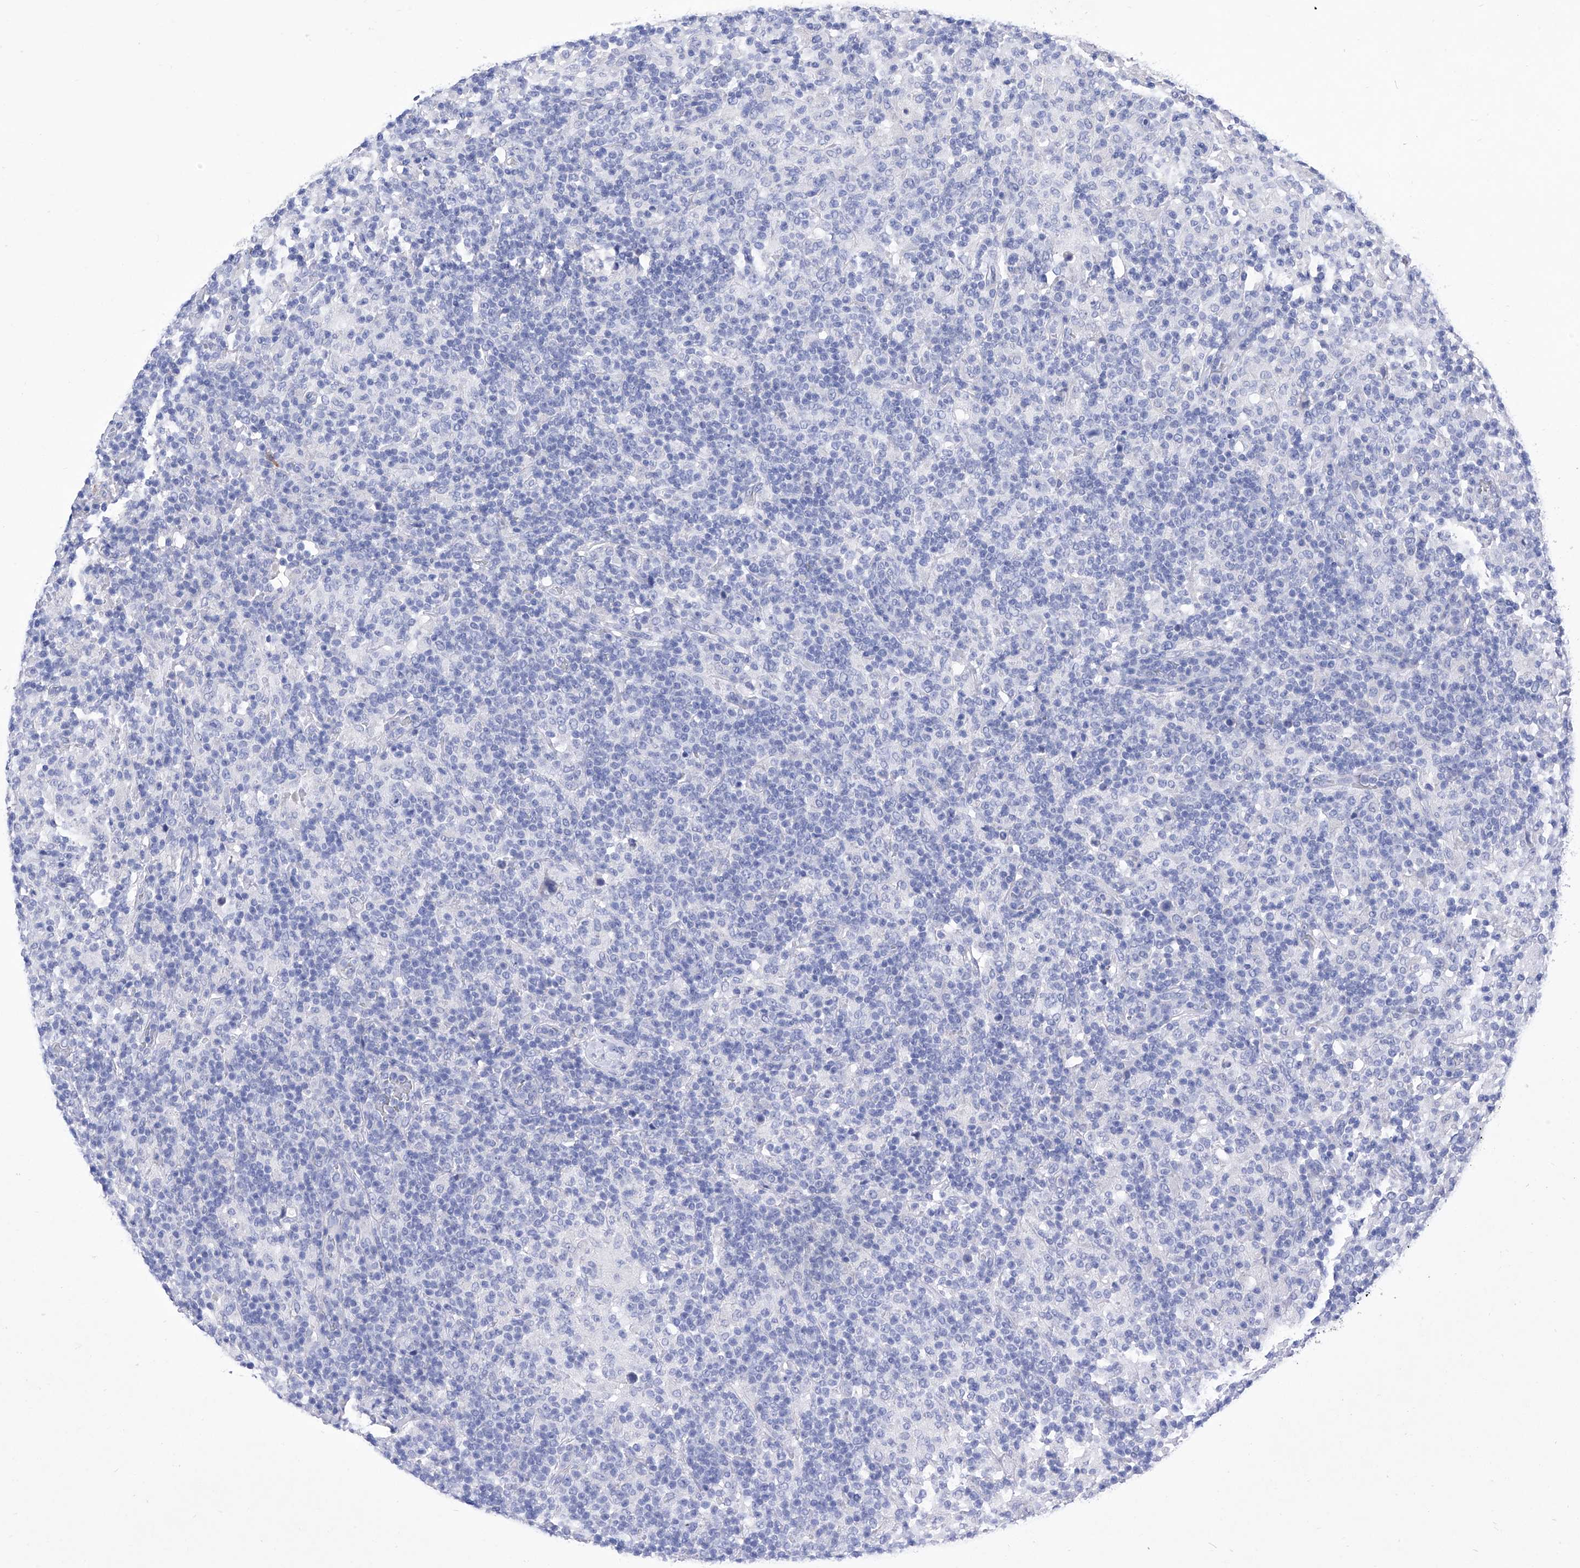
{"staining": {"intensity": "negative", "quantity": "none", "location": "none"}, "tissue": "lymphoma", "cell_type": "Tumor cells", "image_type": "cancer", "snomed": [{"axis": "morphology", "description": "Hodgkin's disease, NOS"}, {"axis": "topography", "description": "Lymph node"}], "caption": "Human lymphoma stained for a protein using IHC demonstrates no expression in tumor cells.", "gene": "IFNL2", "patient": {"sex": "male", "age": 70}}